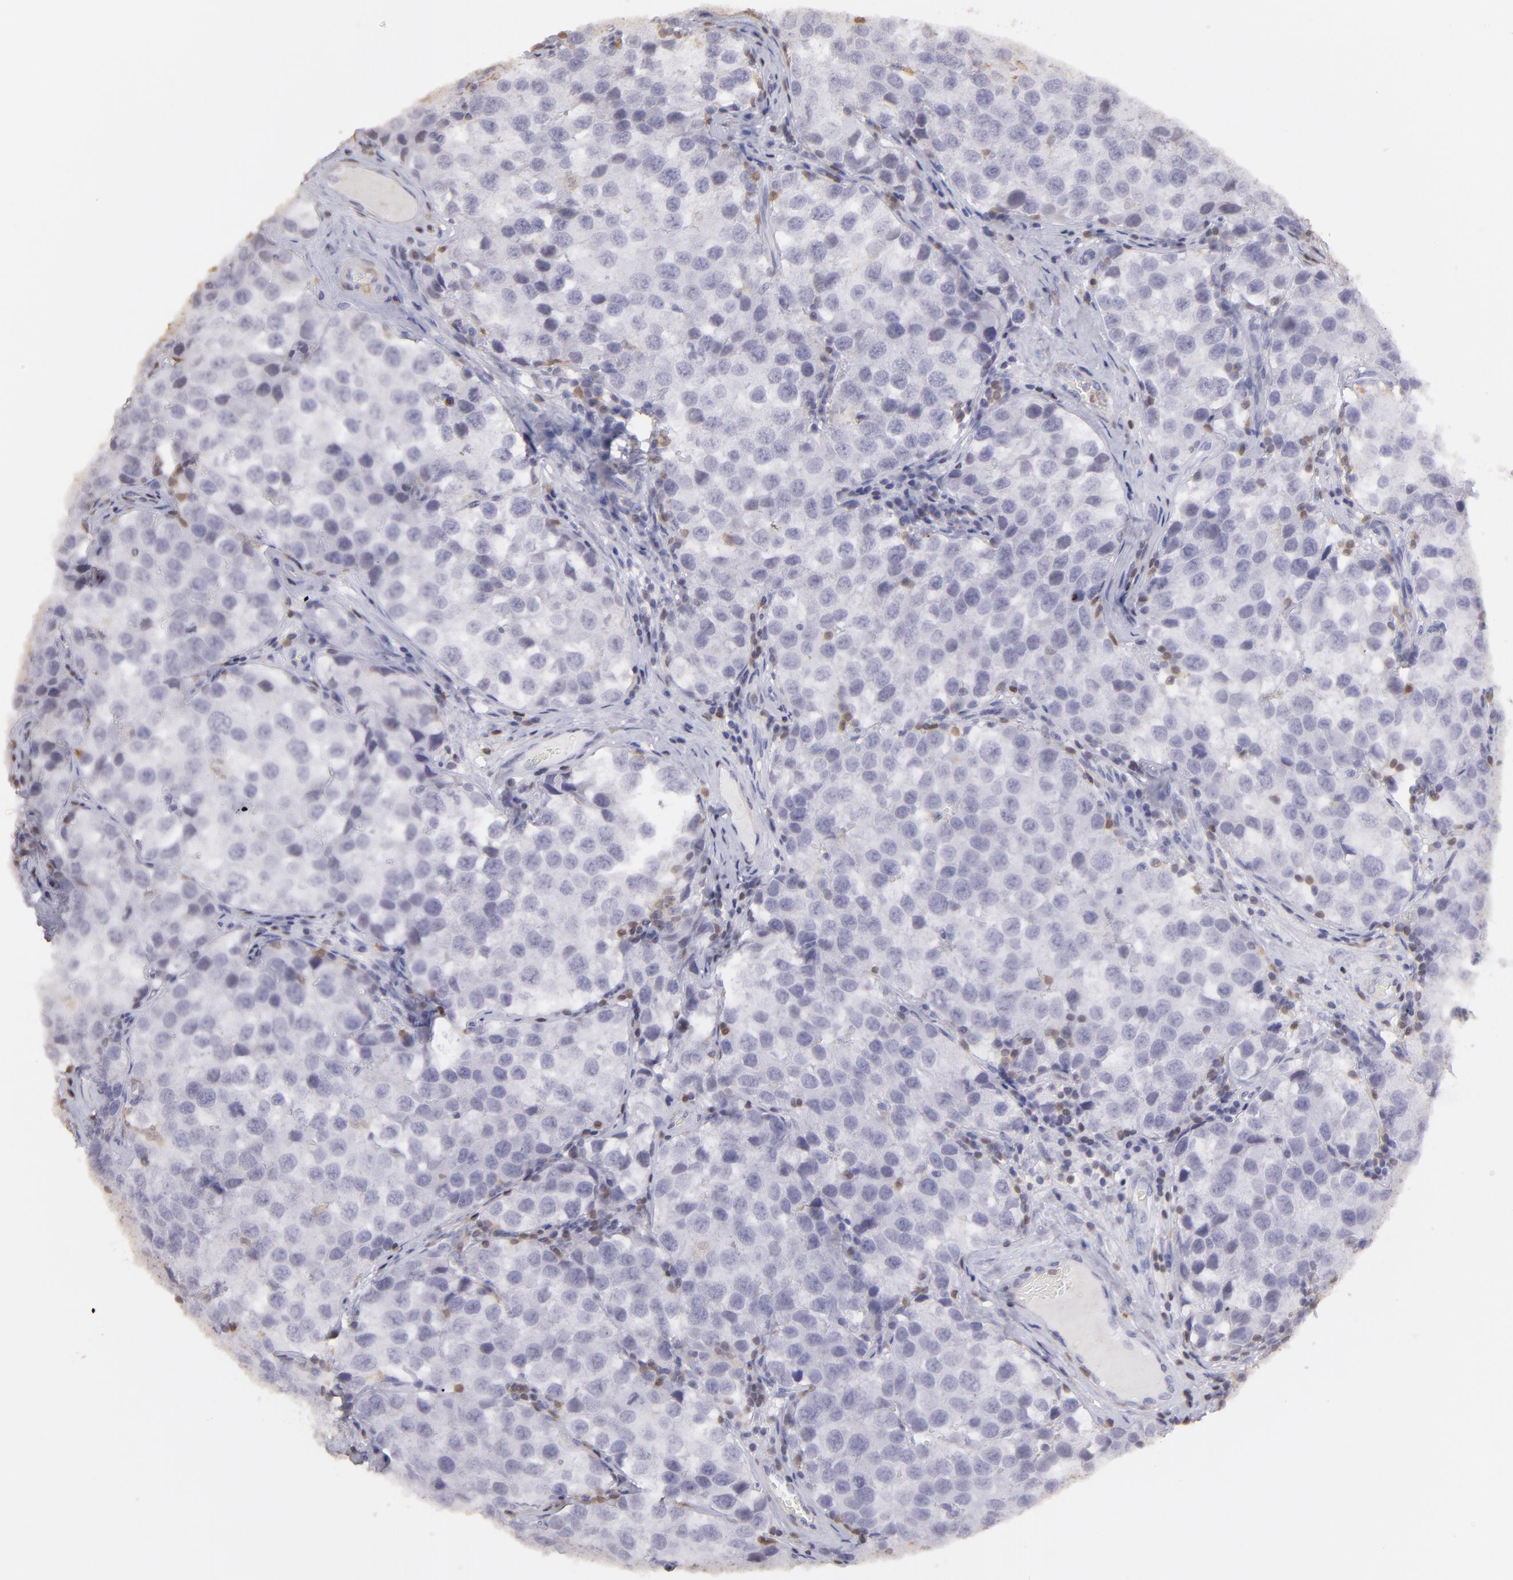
{"staining": {"intensity": "negative", "quantity": "none", "location": "none"}, "tissue": "testis cancer", "cell_type": "Tumor cells", "image_type": "cancer", "snomed": [{"axis": "morphology", "description": "Seminoma, NOS"}, {"axis": "topography", "description": "Testis"}], "caption": "Human testis cancer stained for a protein using immunohistochemistry (IHC) reveals no staining in tumor cells.", "gene": "S100A2", "patient": {"sex": "male", "age": 39}}